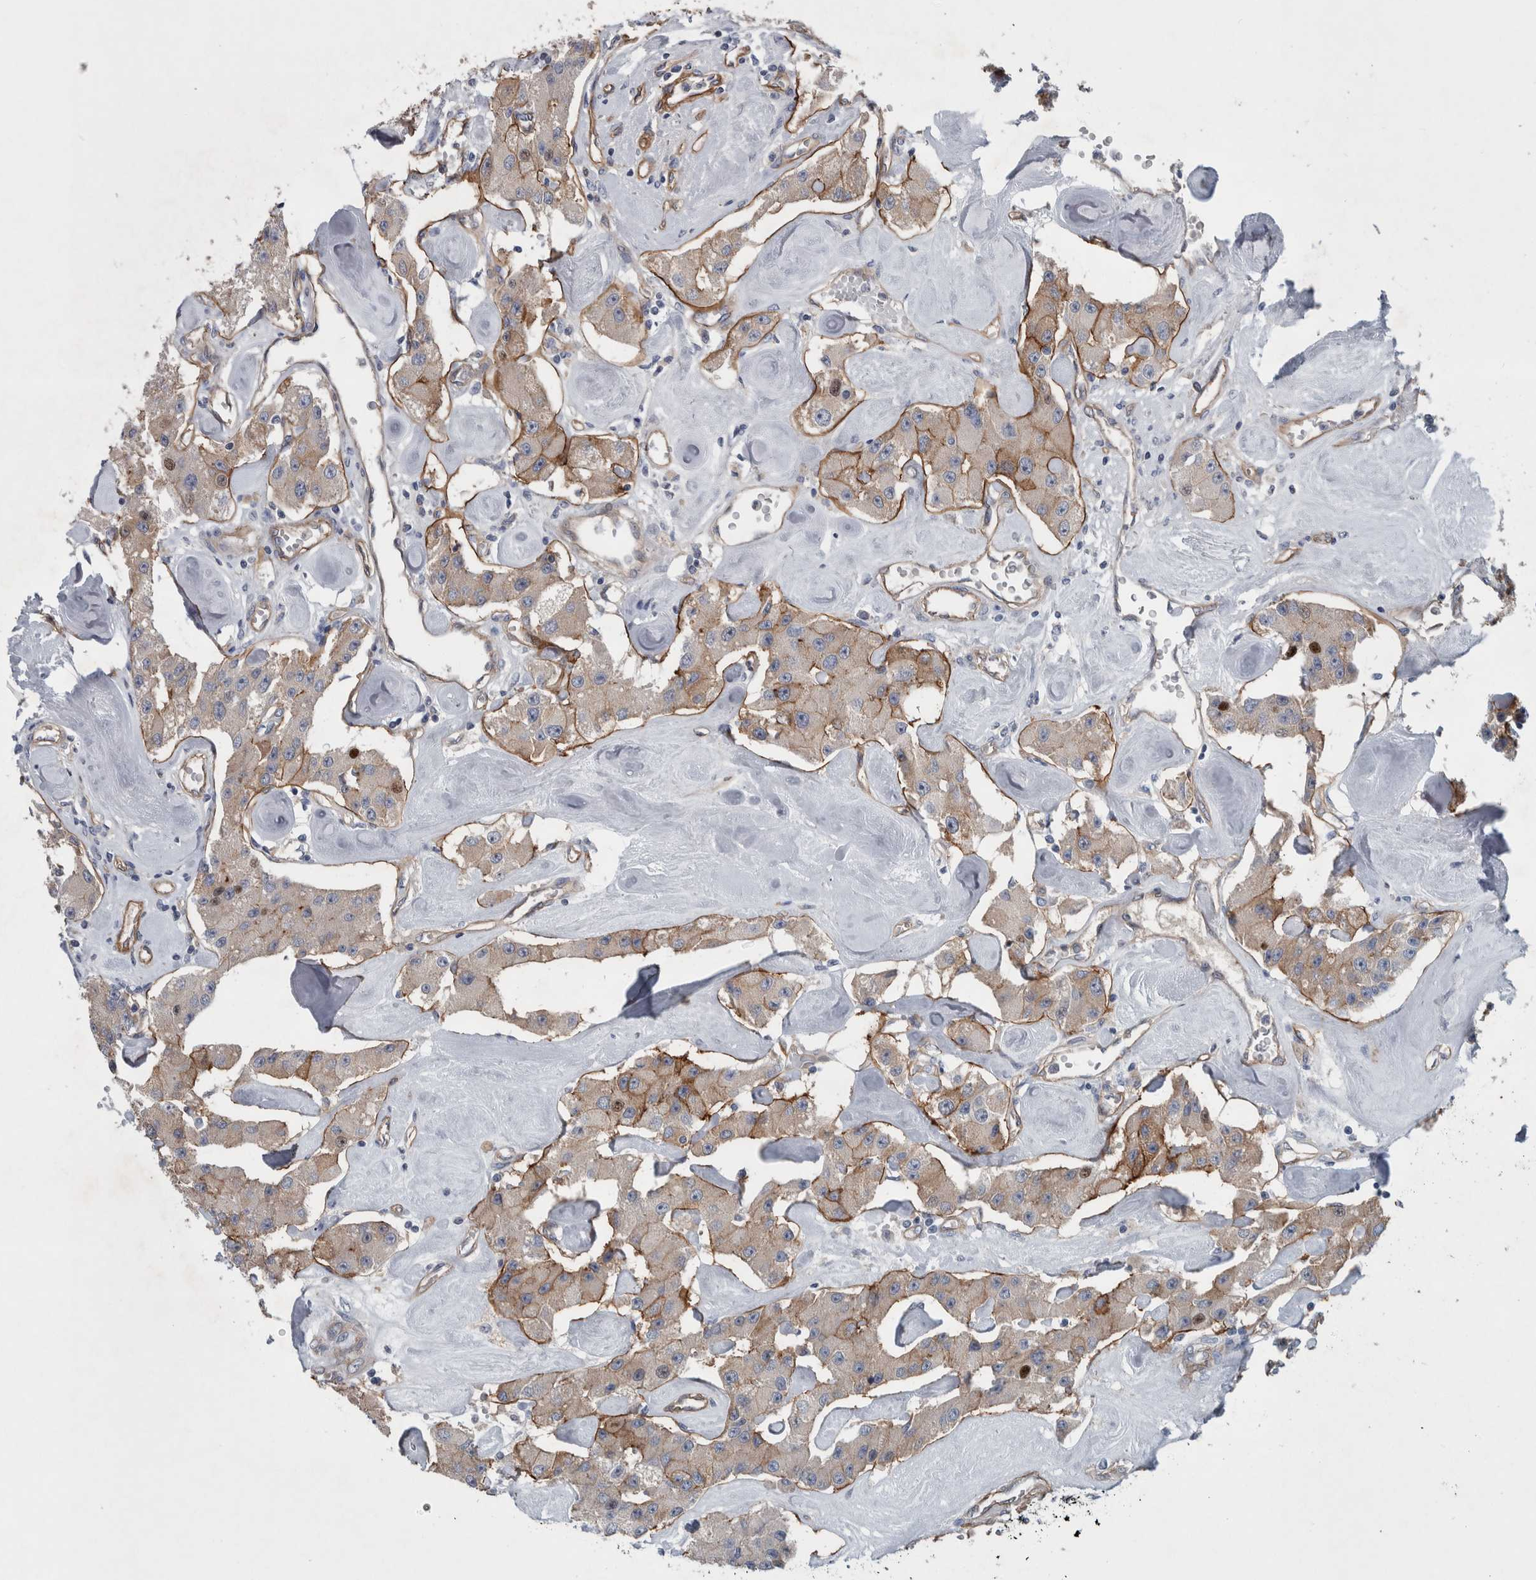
{"staining": {"intensity": "moderate", "quantity": "25%-75%", "location": "cytoplasmic/membranous"}, "tissue": "carcinoid", "cell_type": "Tumor cells", "image_type": "cancer", "snomed": [{"axis": "morphology", "description": "Carcinoid, malignant, NOS"}, {"axis": "topography", "description": "Pancreas"}], "caption": "Immunohistochemical staining of carcinoid (malignant) demonstrates moderate cytoplasmic/membranous protein positivity in about 25%-75% of tumor cells.", "gene": "BCAM", "patient": {"sex": "male", "age": 41}}